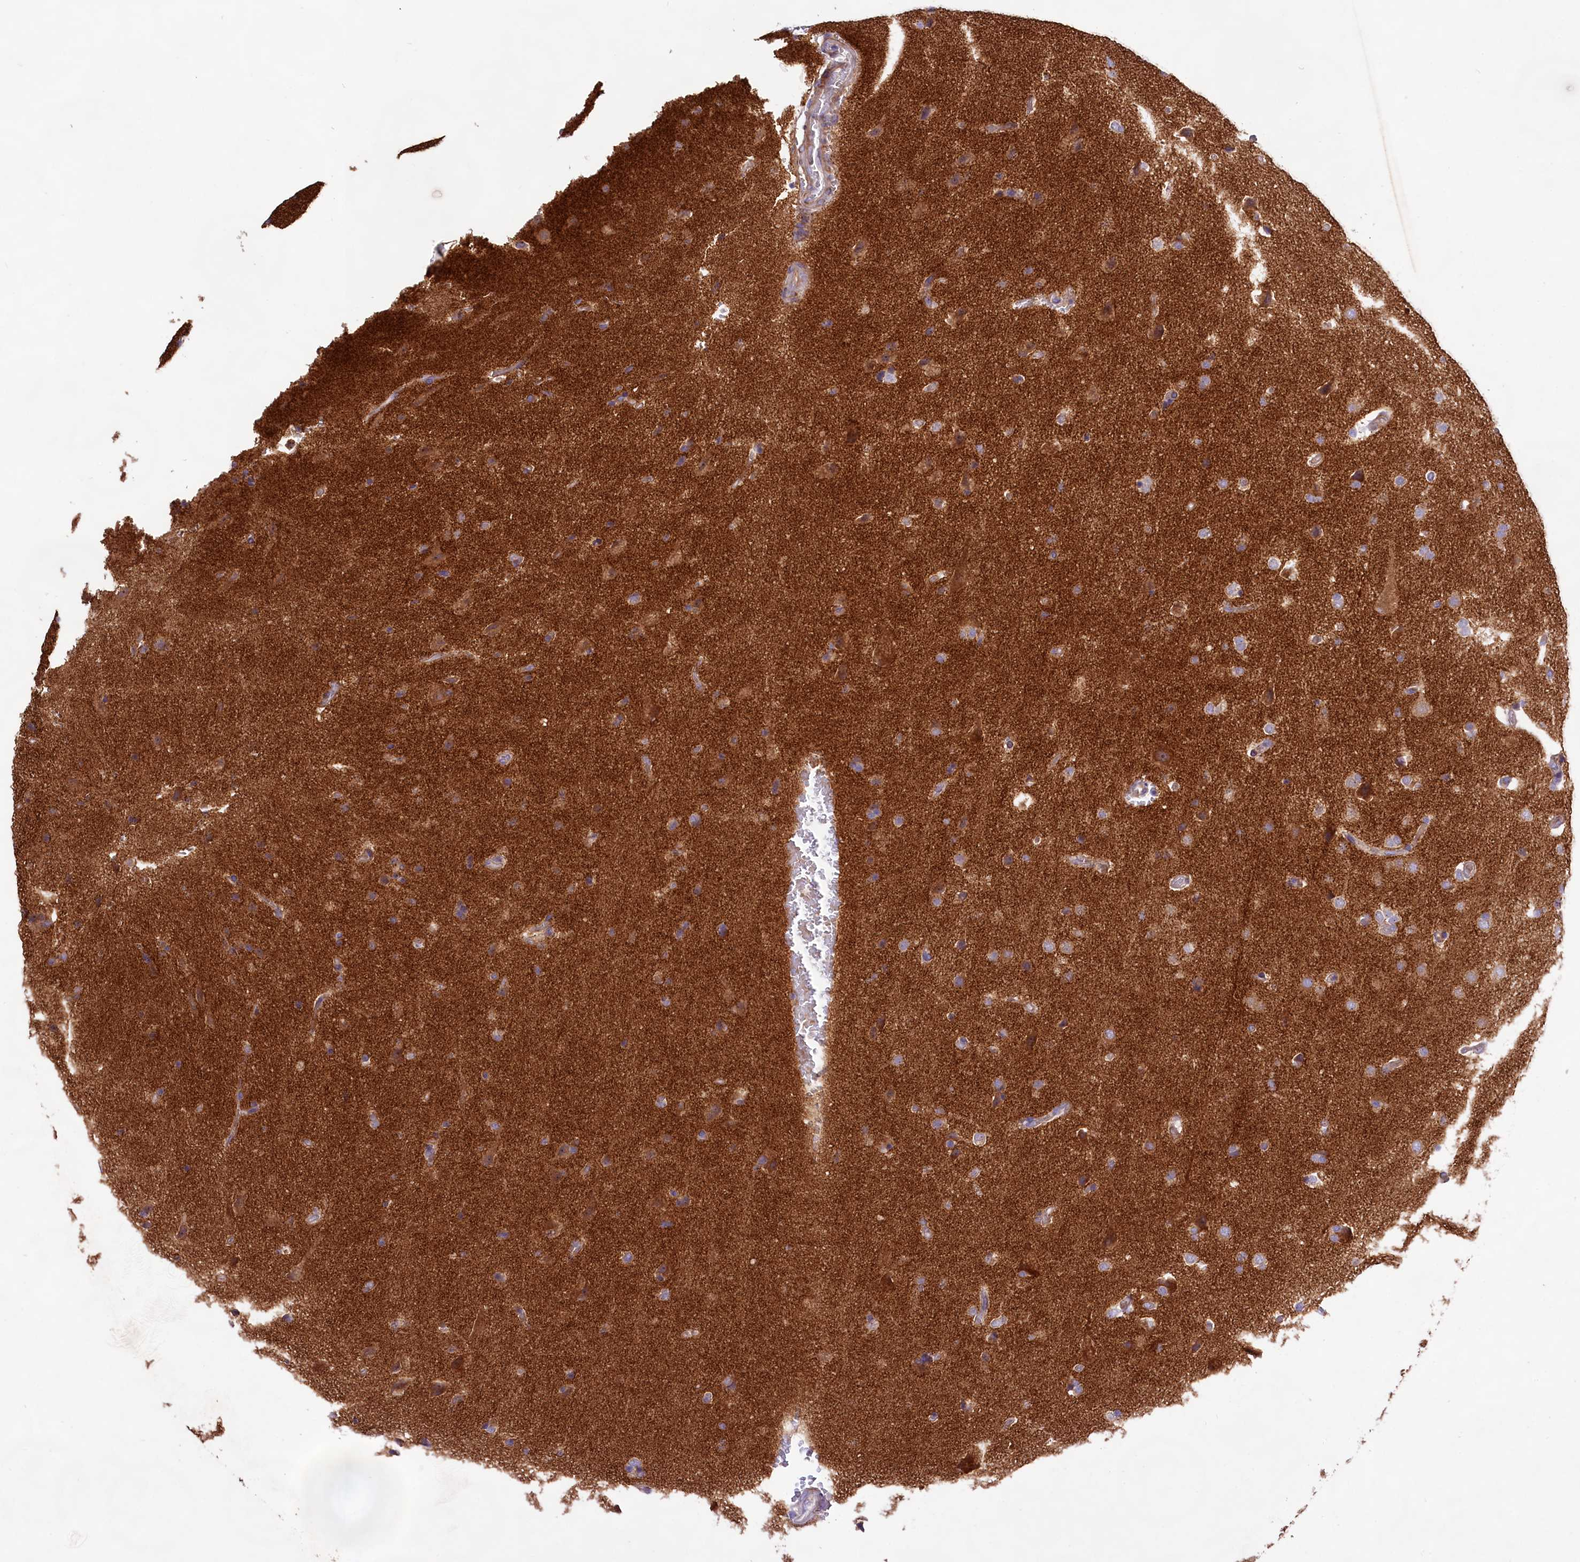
{"staining": {"intensity": "moderate", "quantity": "<25%", "location": "cytoplasmic/membranous"}, "tissue": "glioma", "cell_type": "Tumor cells", "image_type": "cancer", "snomed": [{"axis": "morphology", "description": "Glioma, malignant, High grade"}, {"axis": "topography", "description": "Brain"}], "caption": "Glioma tissue shows moderate cytoplasmic/membranous staining in about <25% of tumor cells, visualized by immunohistochemistry.", "gene": "DMXL2", "patient": {"sex": "male", "age": 72}}